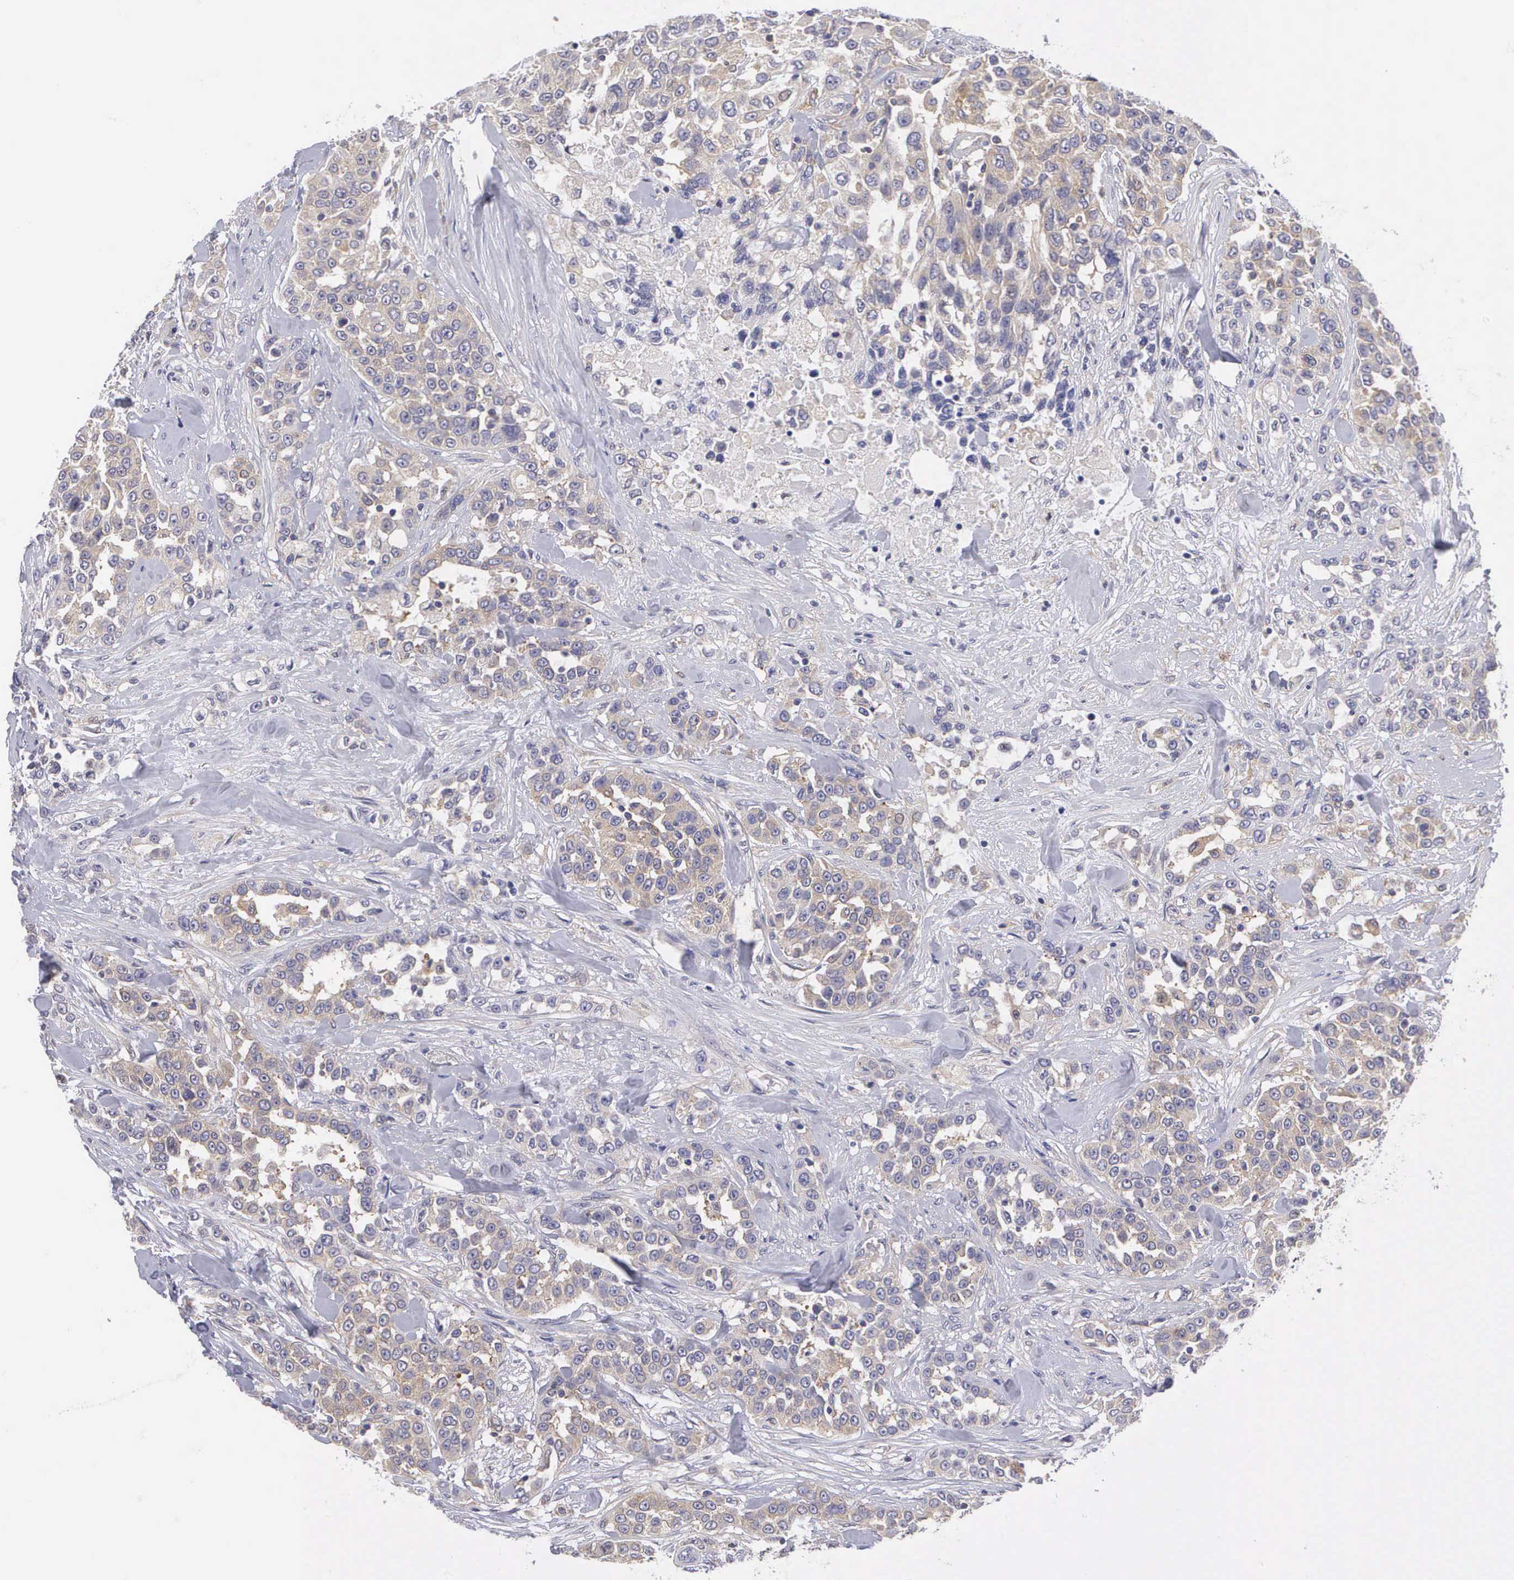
{"staining": {"intensity": "negative", "quantity": "none", "location": "none"}, "tissue": "urothelial cancer", "cell_type": "Tumor cells", "image_type": "cancer", "snomed": [{"axis": "morphology", "description": "Urothelial carcinoma, High grade"}, {"axis": "topography", "description": "Urinary bladder"}], "caption": "Urothelial carcinoma (high-grade) stained for a protein using immunohistochemistry (IHC) displays no expression tumor cells.", "gene": "GRIPAP1", "patient": {"sex": "female", "age": 80}}